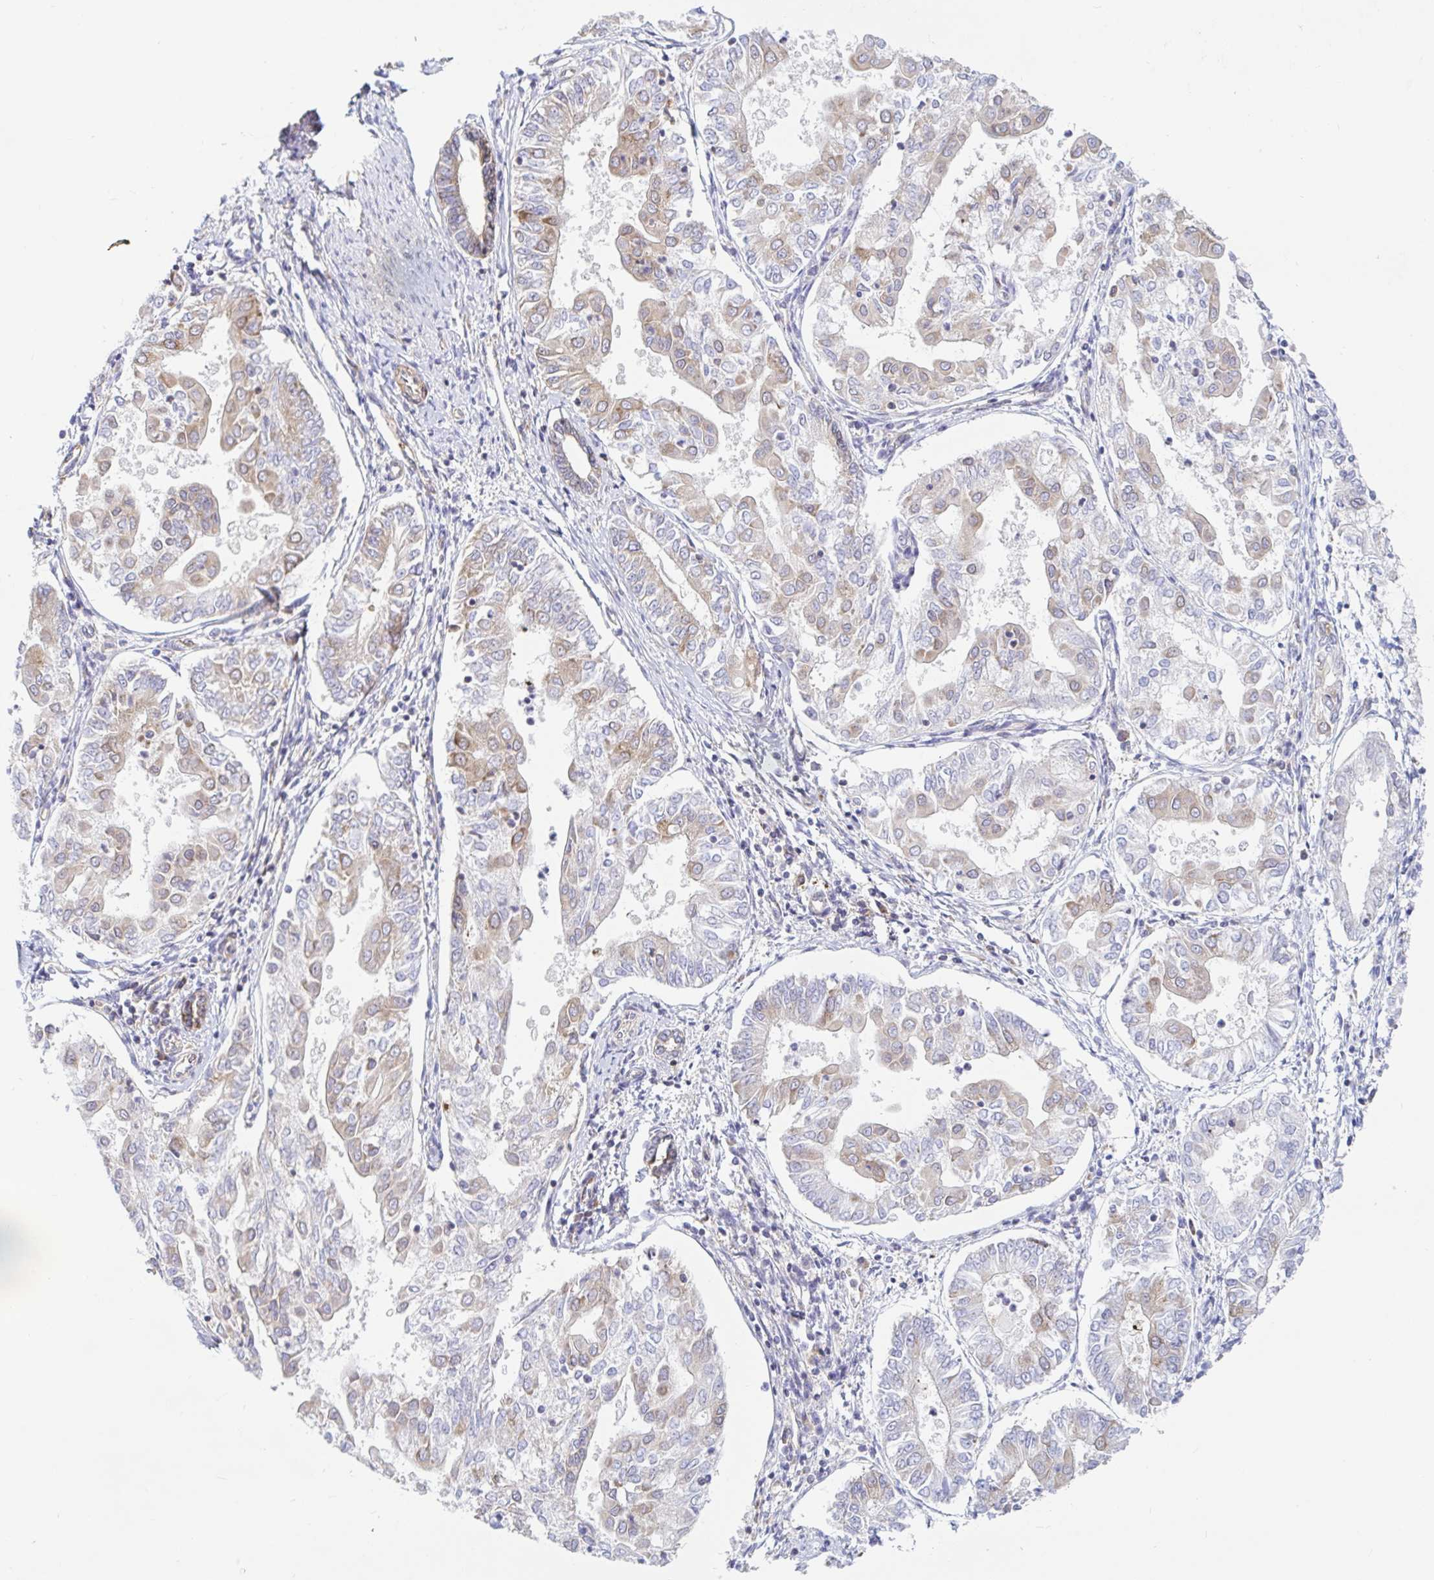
{"staining": {"intensity": "weak", "quantity": "<25%", "location": "cytoplasmic/membranous"}, "tissue": "endometrial cancer", "cell_type": "Tumor cells", "image_type": "cancer", "snomed": [{"axis": "morphology", "description": "Adenocarcinoma, NOS"}, {"axis": "topography", "description": "Endometrium"}], "caption": "Tumor cells show no significant expression in endometrial cancer.", "gene": "LARP1", "patient": {"sex": "female", "age": 68}}